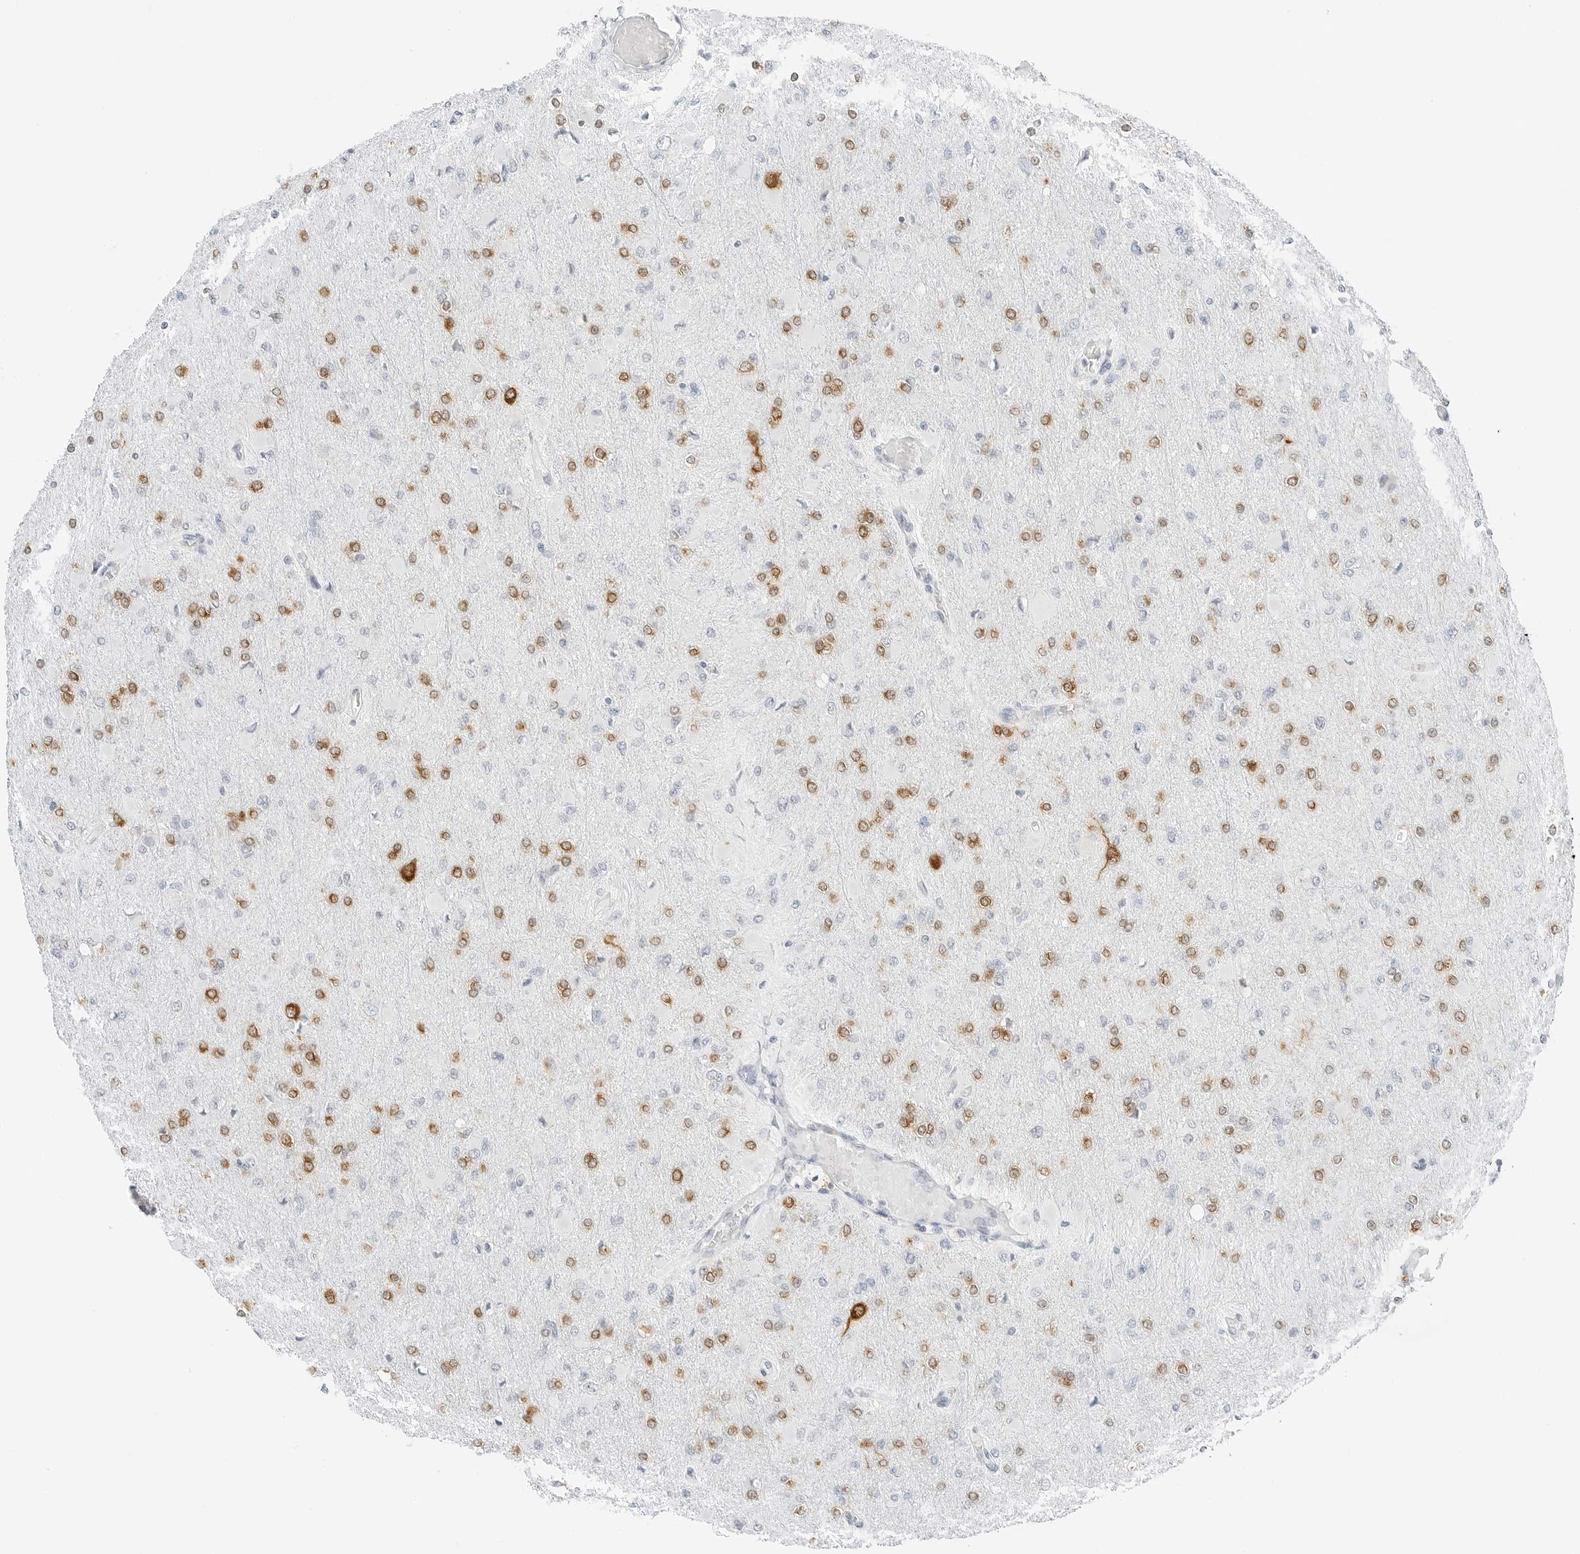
{"staining": {"intensity": "moderate", "quantity": "25%-75%", "location": "cytoplasmic/membranous"}, "tissue": "glioma", "cell_type": "Tumor cells", "image_type": "cancer", "snomed": [{"axis": "morphology", "description": "Glioma, malignant, High grade"}, {"axis": "topography", "description": "Cerebral cortex"}], "caption": "Immunohistochemistry (IHC) histopathology image of neoplastic tissue: malignant glioma (high-grade) stained using immunohistochemistry demonstrates medium levels of moderate protein expression localized specifically in the cytoplasmic/membranous of tumor cells, appearing as a cytoplasmic/membranous brown color.", "gene": "CCSAP", "patient": {"sex": "female", "age": 36}}